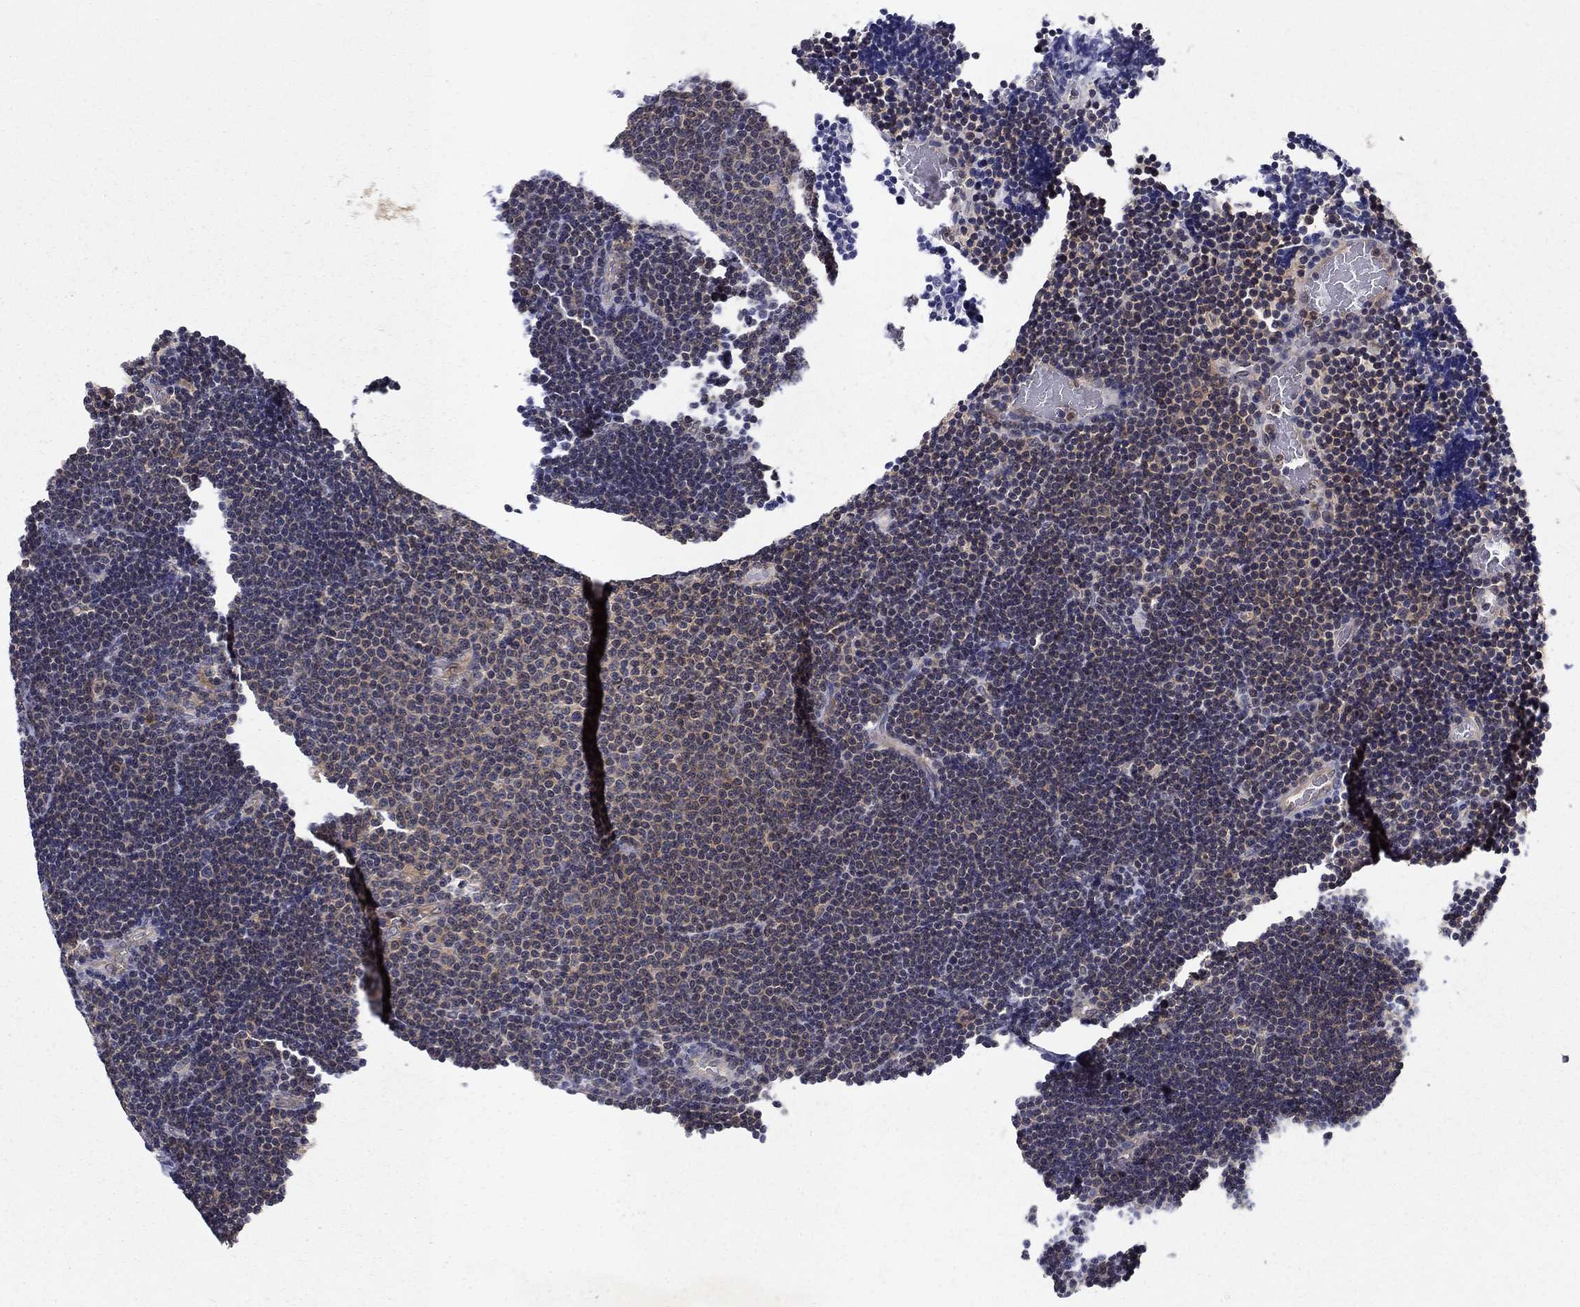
{"staining": {"intensity": "negative", "quantity": "none", "location": "none"}, "tissue": "lymphoma", "cell_type": "Tumor cells", "image_type": "cancer", "snomed": [{"axis": "morphology", "description": "Malignant lymphoma, non-Hodgkin's type, Low grade"}, {"axis": "topography", "description": "Brain"}], "caption": "IHC photomicrograph of neoplastic tissue: low-grade malignant lymphoma, non-Hodgkin's type stained with DAB exhibits no significant protein staining in tumor cells. (Stains: DAB (3,3'-diaminobenzidine) immunohistochemistry with hematoxylin counter stain, Microscopy: brightfield microscopy at high magnification).", "gene": "GLTP", "patient": {"sex": "female", "age": 66}}